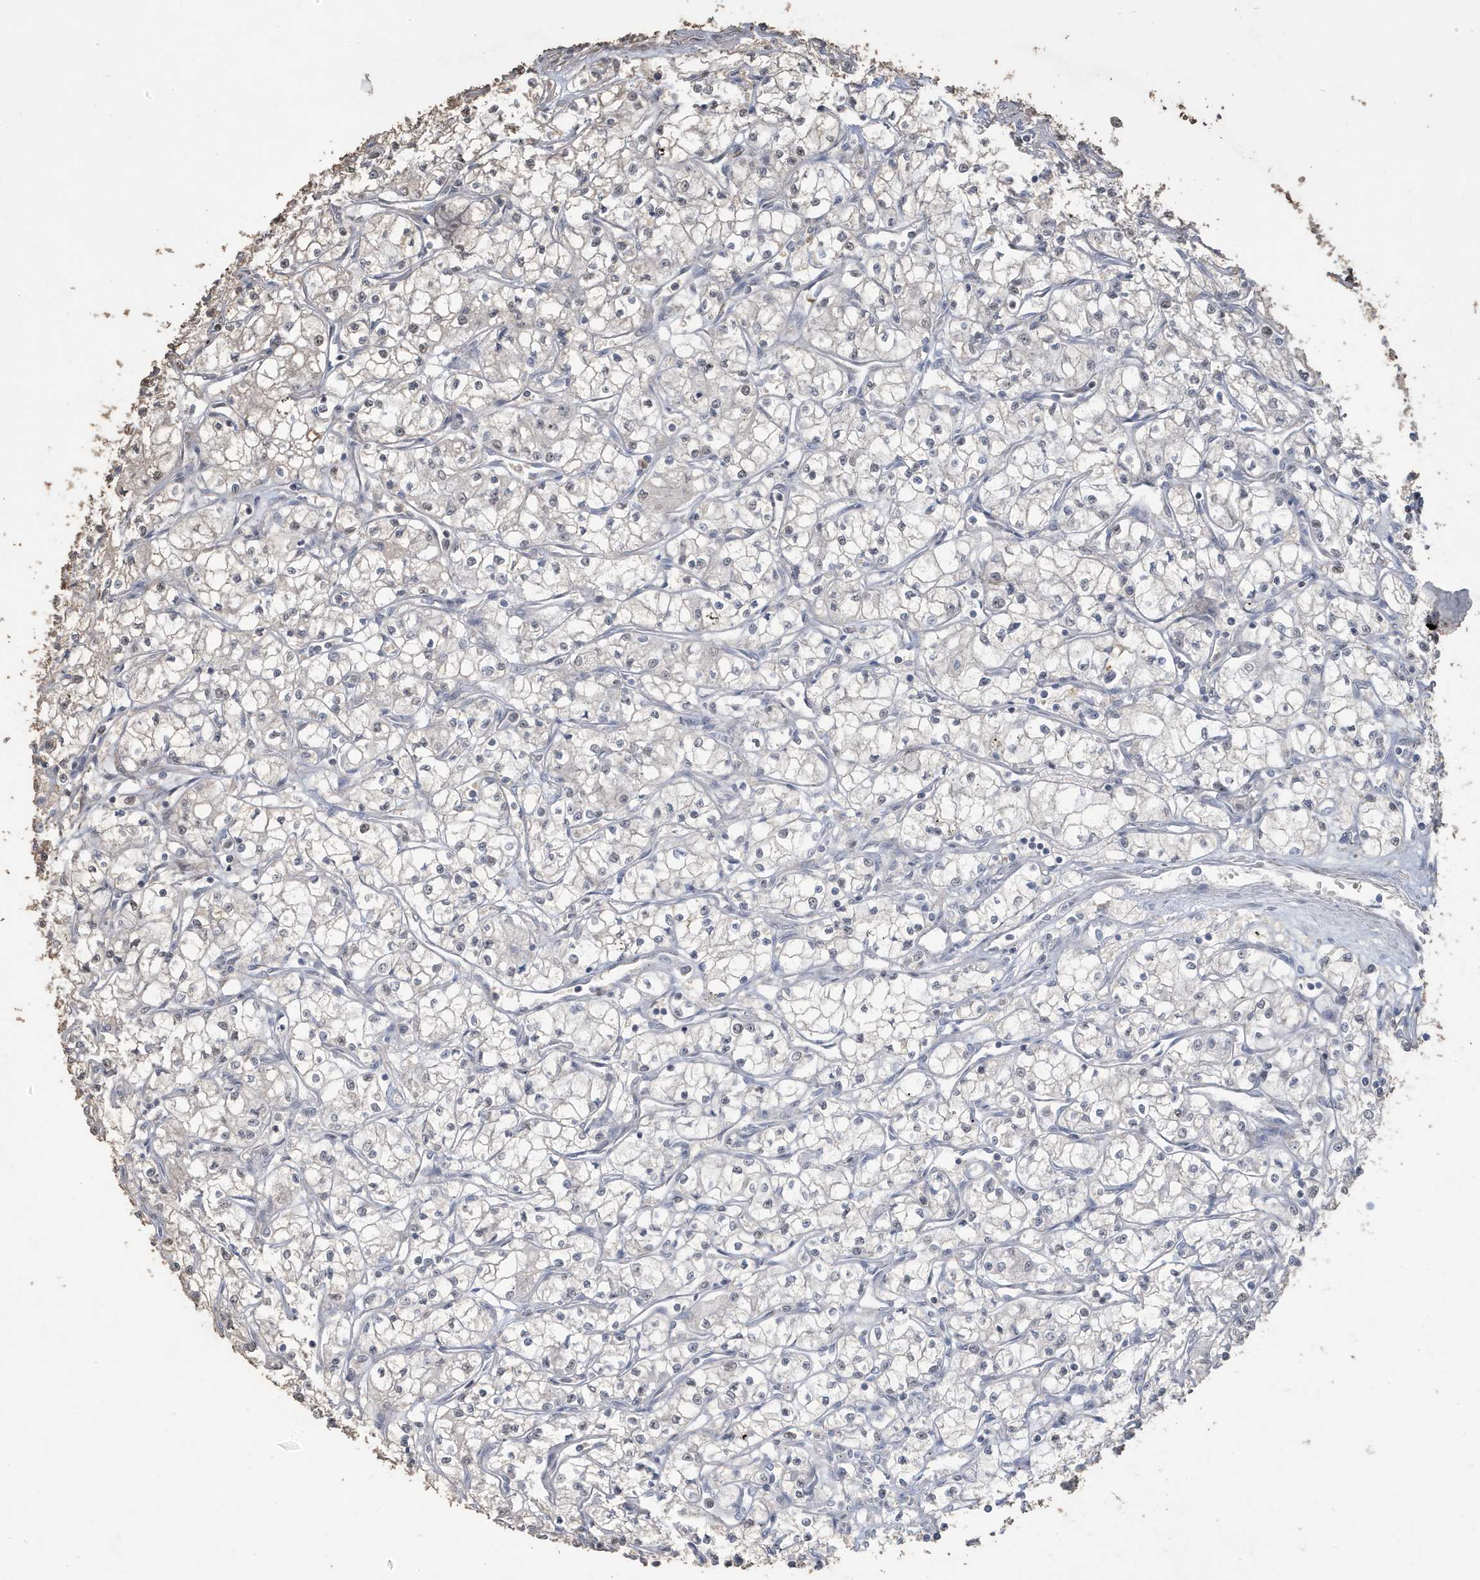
{"staining": {"intensity": "negative", "quantity": "none", "location": "none"}, "tissue": "renal cancer", "cell_type": "Tumor cells", "image_type": "cancer", "snomed": [{"axis": "morphology", "description": "Adenocarcinoma, NOS"}, {"axis": "topography", "description": "Kidney"}], "caption": "An immunohistochemistry (IHC) micrograph of adenocarcinoma (renal) is shown. There is no staining in tumor cells of adenocarcinoma (renal).", "gene": "FNDC1", "patient": {"sex": "male", "age": 59}}